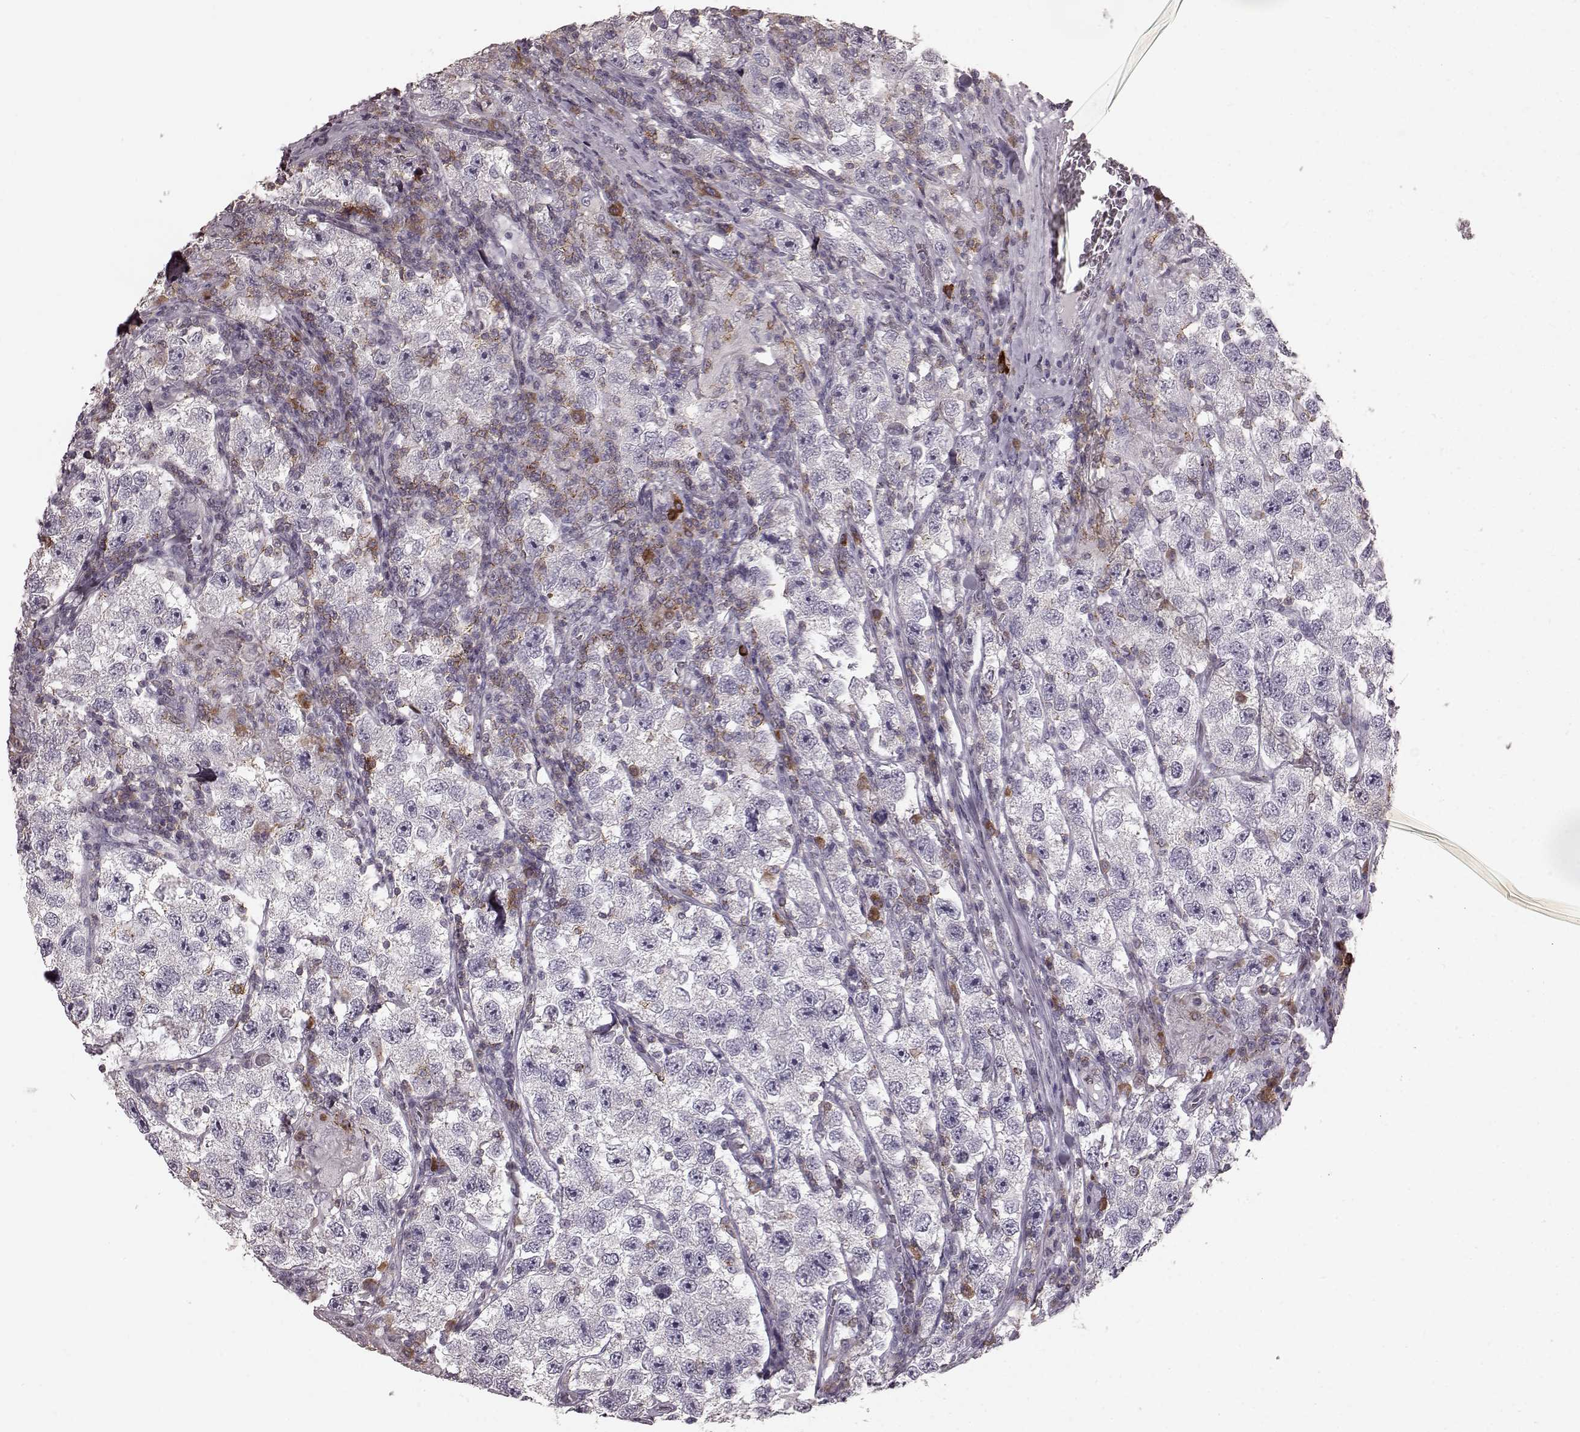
{"staining": {"intensity": "negative", "quantity": "none", "location": "none"}, "tissue": "testis cancer", "cell_type": "Tumor cells", "image_type": "cancer", "snomed": [{"axis": "morphology", "description": "Seminoma, NOS"}, {"axis": "topography", "description": "Testis"}], "caption": "An IHC photomicrograph of testis seminoma is shown. There is no staining in tumor cells of testis seminoma.", "gene": "CD28", "patient": {"sex": "male", "age": 26}}